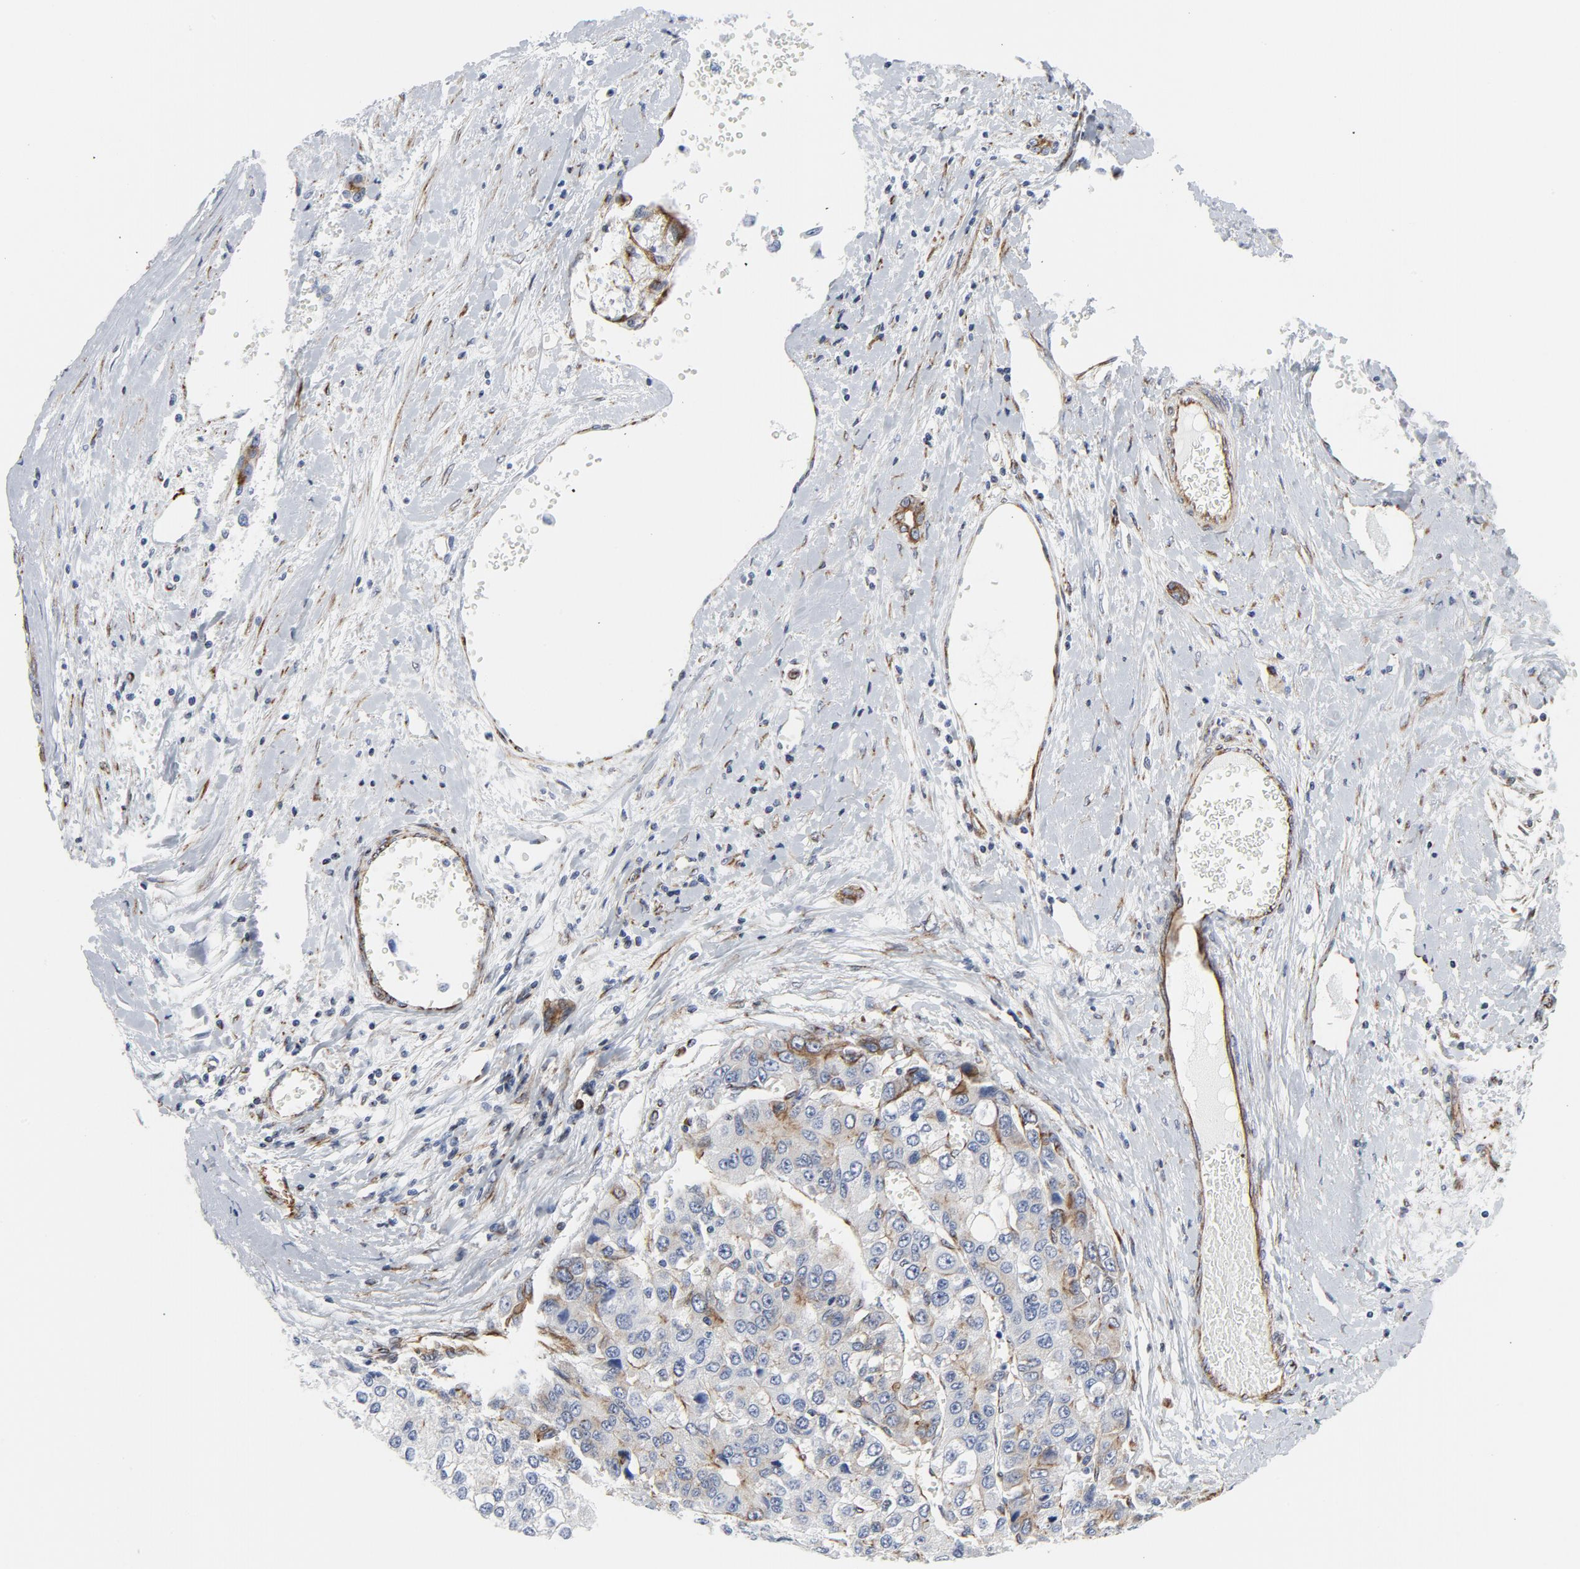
{"staining": {"intensity": "moderate", "quantity": "<25%", "location": "cytoplasmic/membranous"}, "tissue": "liver cancer", "cell_type": "Tumor cells", "image_type": "cancer", "snomed": [{"axis": "morphology", "description": "Carcinoma, Hepatocellular, NOS"}, {"axis": "topography", "description": "Liver"}], "caption": "A photomicrograph of liver hepatocellular carcinoma stained for a protein shows moderate cytoplasmic/membranous brown staining in tumor cells.", "gene": "TUBB1", "patient": {"sex": "female", "age": 66}}